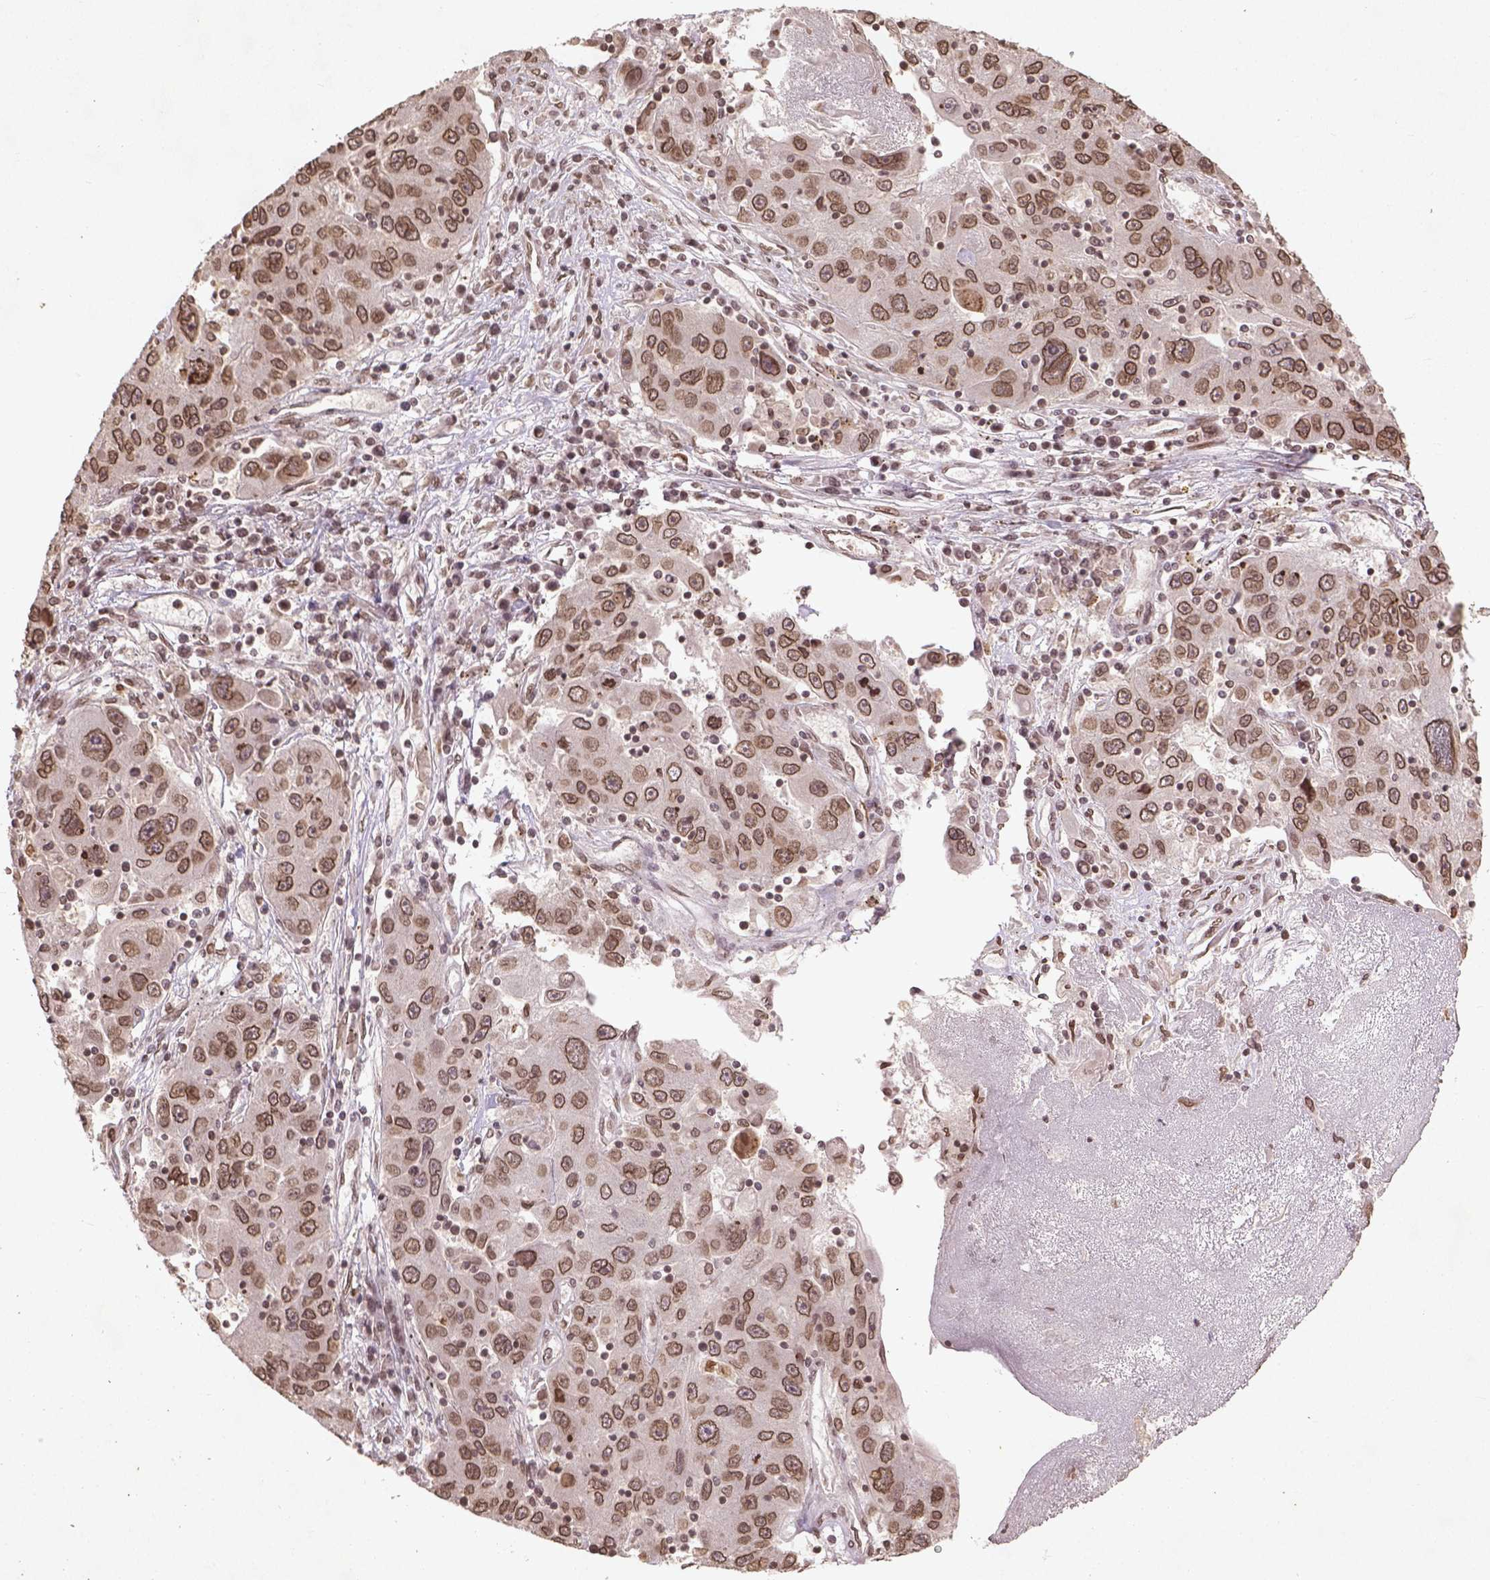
{"staining": {"intensity": "moderate", "quantity": ">75%", "location": "nuclear"}, "tissue": "stomach cancer", "cell_type": "Tumor cells", "image_type": "cancer", "snomed": [{"axis": "morphology", "description": "Adenocarcinoma, NOS"}, {"axis": "topography", "description": "Stomach"}], "caption": "Immunohistochemical staining of human stomach cancer demonstrates medium levels of moderate nuclear expression in about >75% of tumor cells.", "gene": "BANF1", "patient": {"sex": "male", "age": 56}}